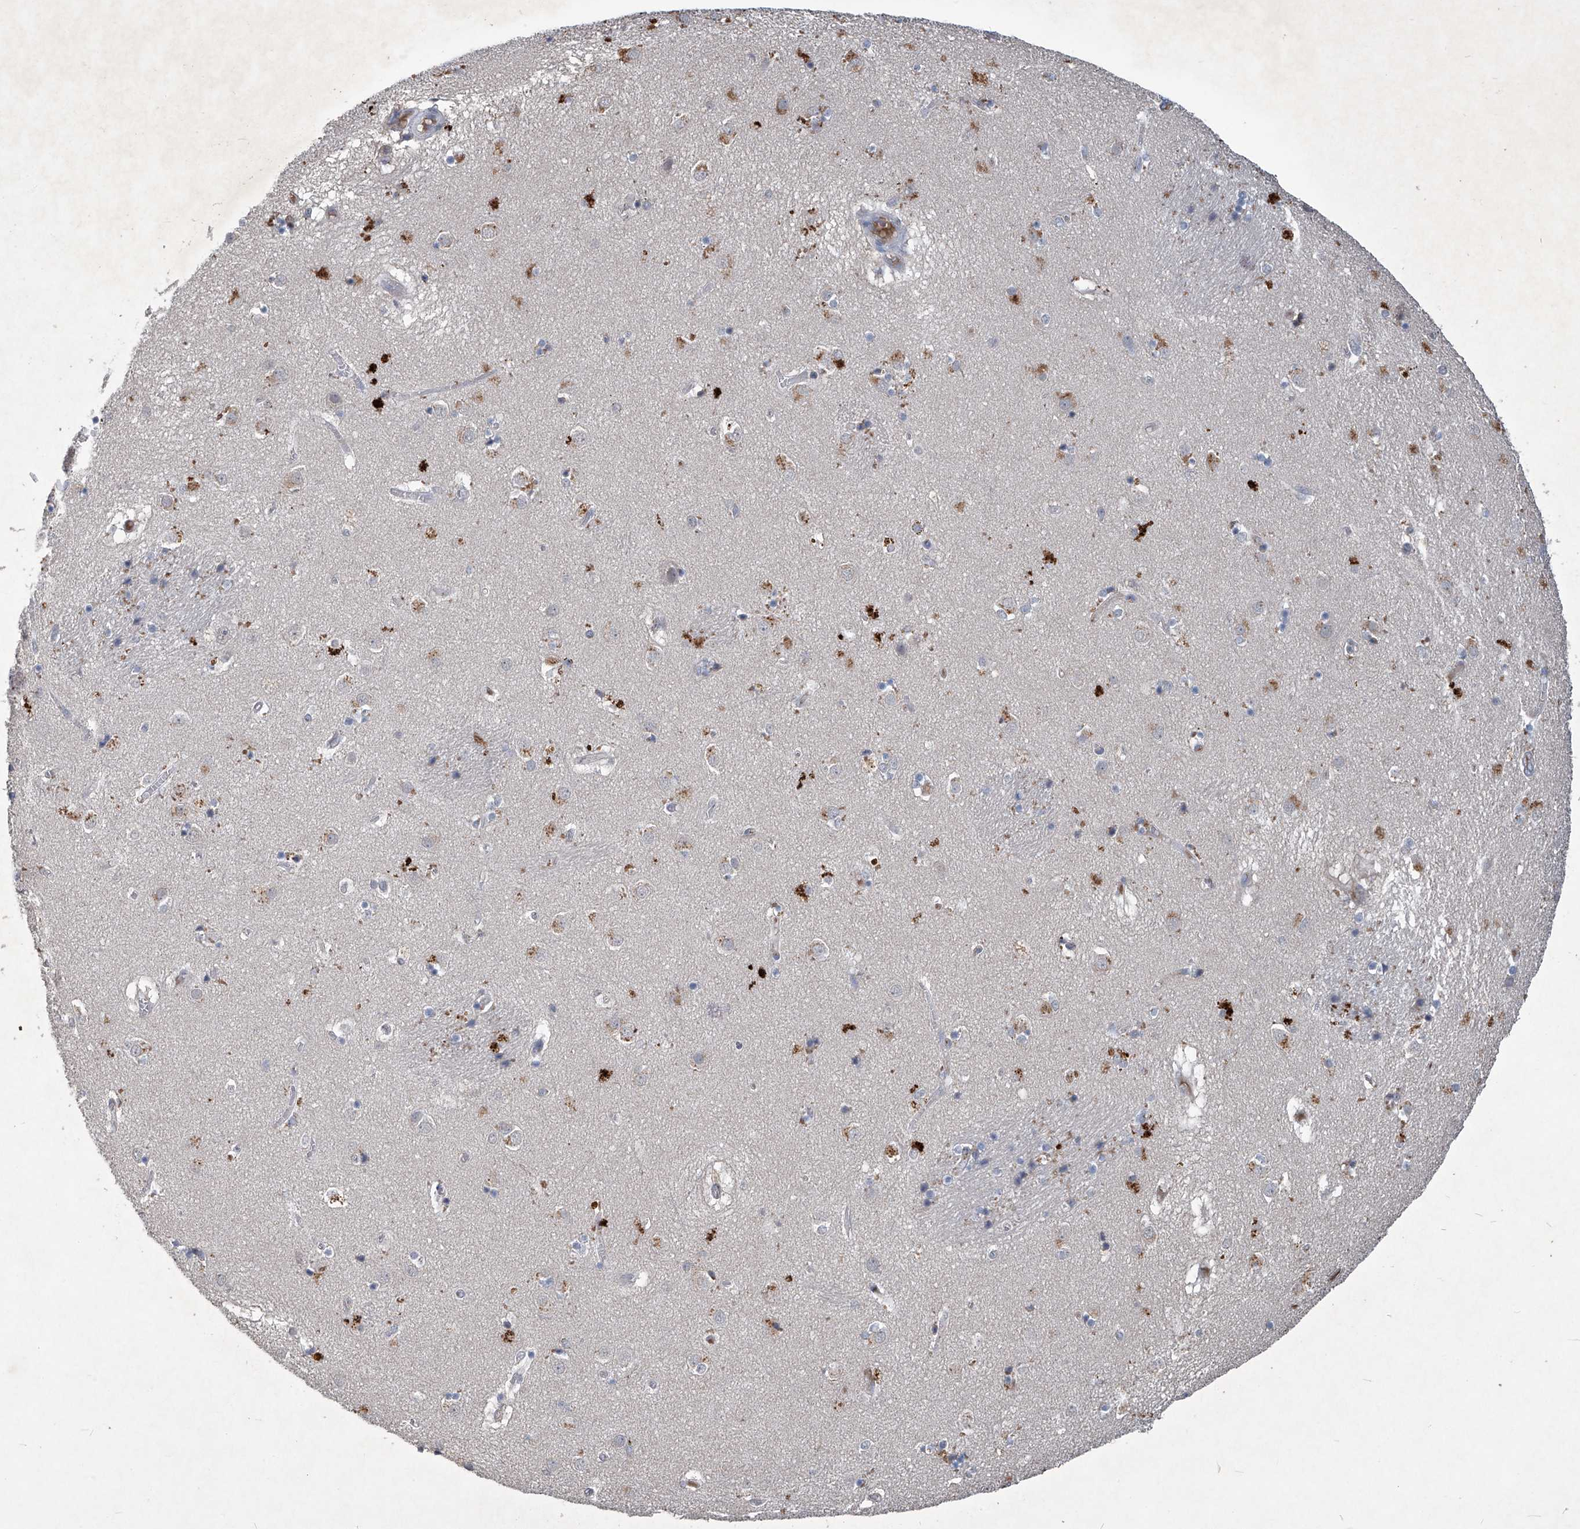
{"staining": {"intensity": "negative", "quantity": "none", "location": "none"}, "tissue": "caudate", "cell_type": "Glial cells", "image_type": "normal", "snomed": [{"axis": "morphology", "description": "Normal tissue, NOS"}, {"axis": "topography", "description": "Lateral ventricle wall"}], "caption": "Histopathology image shows no significant protein staining in glial cells of normal caudate.", "gene": "PCSK5", "patient": {"sex": "male", "age": 70}}